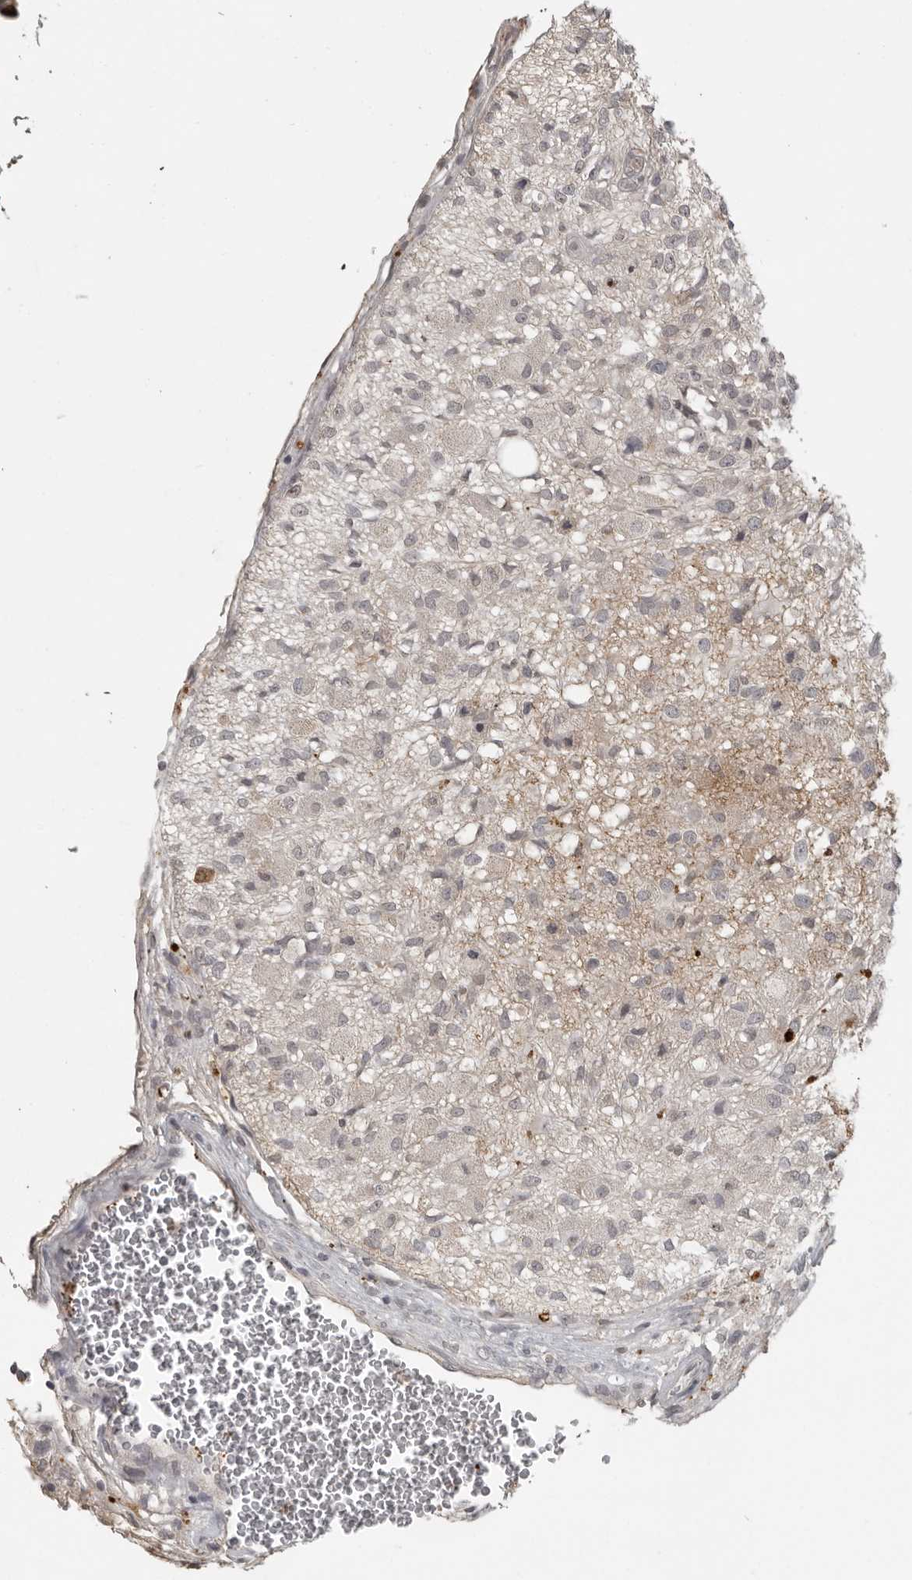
{"staining": {"intensity": "negative", "quantity": "none", "location": "none"}, "tissue": "glioma", "cell_type": "Tumor cells", "image_type": "cancer", "snomed": [{"axis": "morphology", "description": "Normal tissue, NOS"}, {"axis": "morphology", "description": "Glioma, malignant, High grade"}, {"axis": "topography", "description": "Cerebral cortex"}], "caption": "Immunohistochemistry (IHC) micrograph of human glioma stained for a protein (brown), which displays no staining in tumor cells.", "gene": "CTF1", "patient": {"sex": "male", "age": 77}}